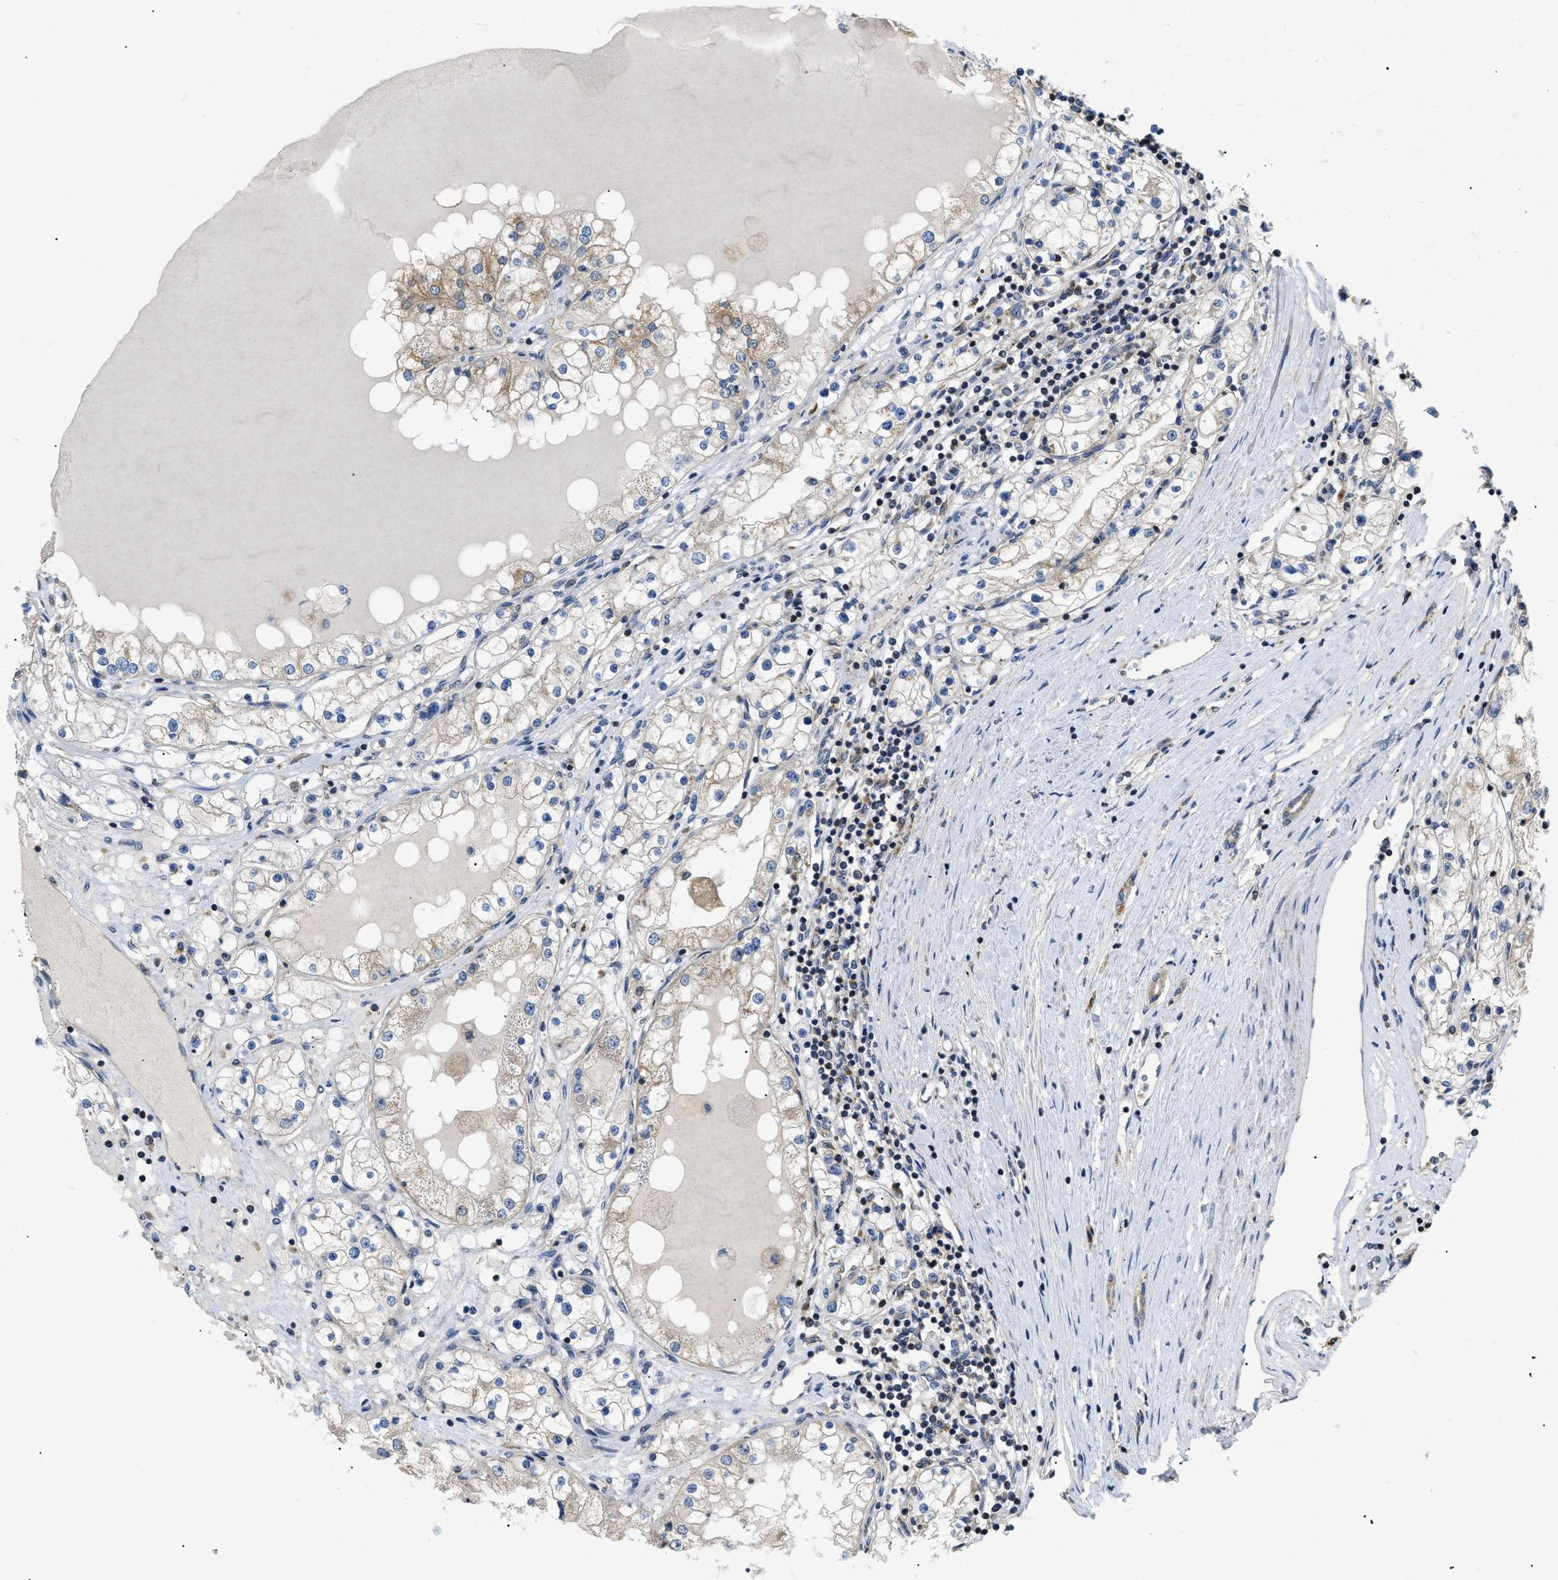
{"staining": {"intensity": "weak", "quantity": ">75%", "location": "cytoplasmic/membranous"}, "tissue": "renal cancer", "cell_type": "Tumor cells", "image_type": "cancer", "snomed": [{"axis": "morphology", "description": "Adenocarcinoma, NOS"}, {"axis": "topography", "description": "Kidney"}], "caption": "This histopathology image exhibits immunohistochemistry staining of human adenocarcinoma (renal), with low weak cytoplasmic/membranous staining in approximately >75% of tumor cells.", "gene": "ZBTB11", "patient": {"sex": "male", "age": 68}}